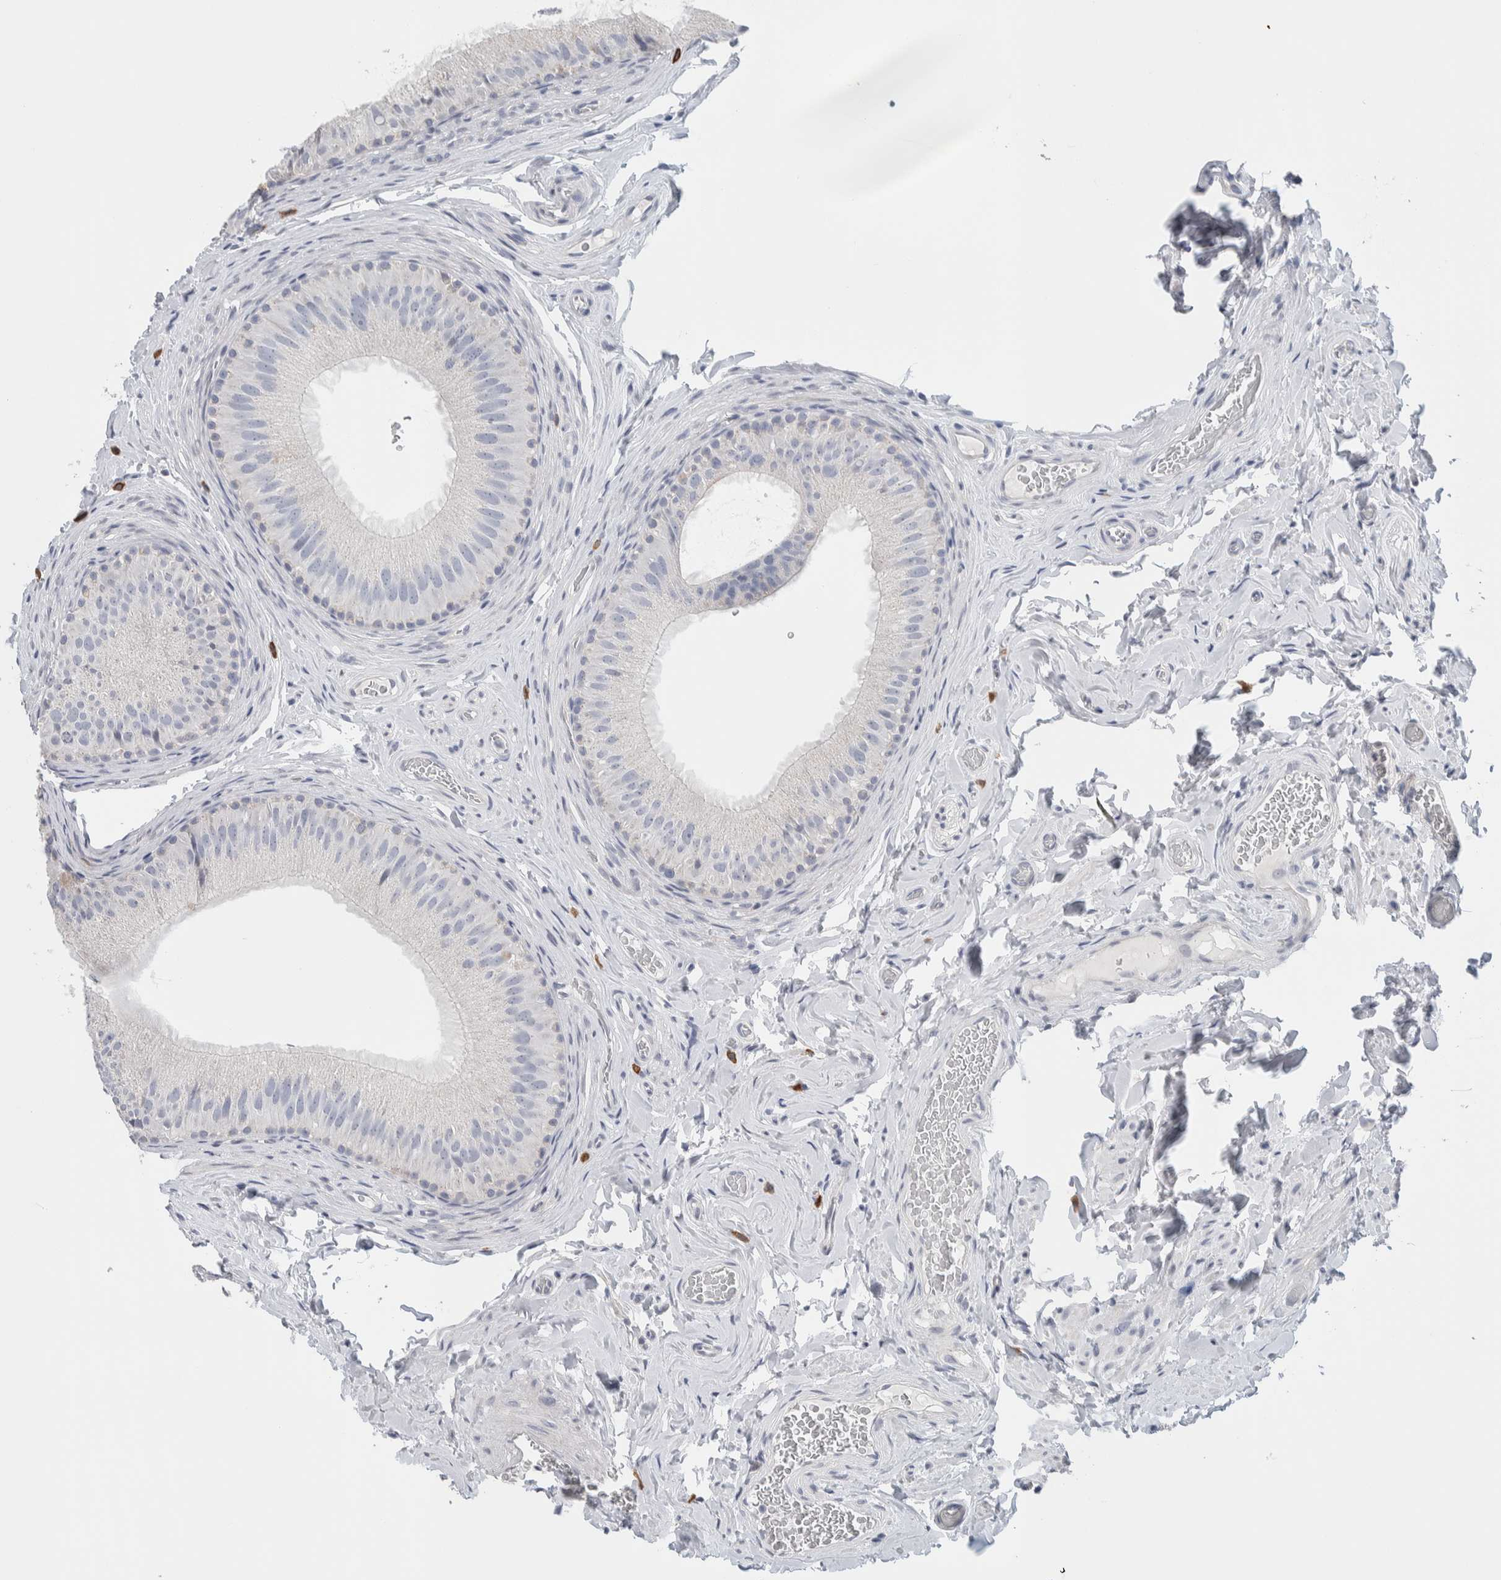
{"staining": {"intensity": "negative", "quantity": "none", "location": "none"}, "tissue": "epididymis", "cell_type": "Glandular cells", "image_type": "normal", "snomed": [{"axis": "morphology", "description": "Normal tissue, NOS"}, {"axis": "topography", "description": "Vascular tissue"}, {"axis": "topography", "description": "Epididymis"}], "caption": "Immunohistochemistry photomicrograph of unremarkable human epididymis stained for a protein (brown), which shows no positivity in glandular cells.", "gene": "SCN2A", "patient": {"sex": "male", "age": 49}}